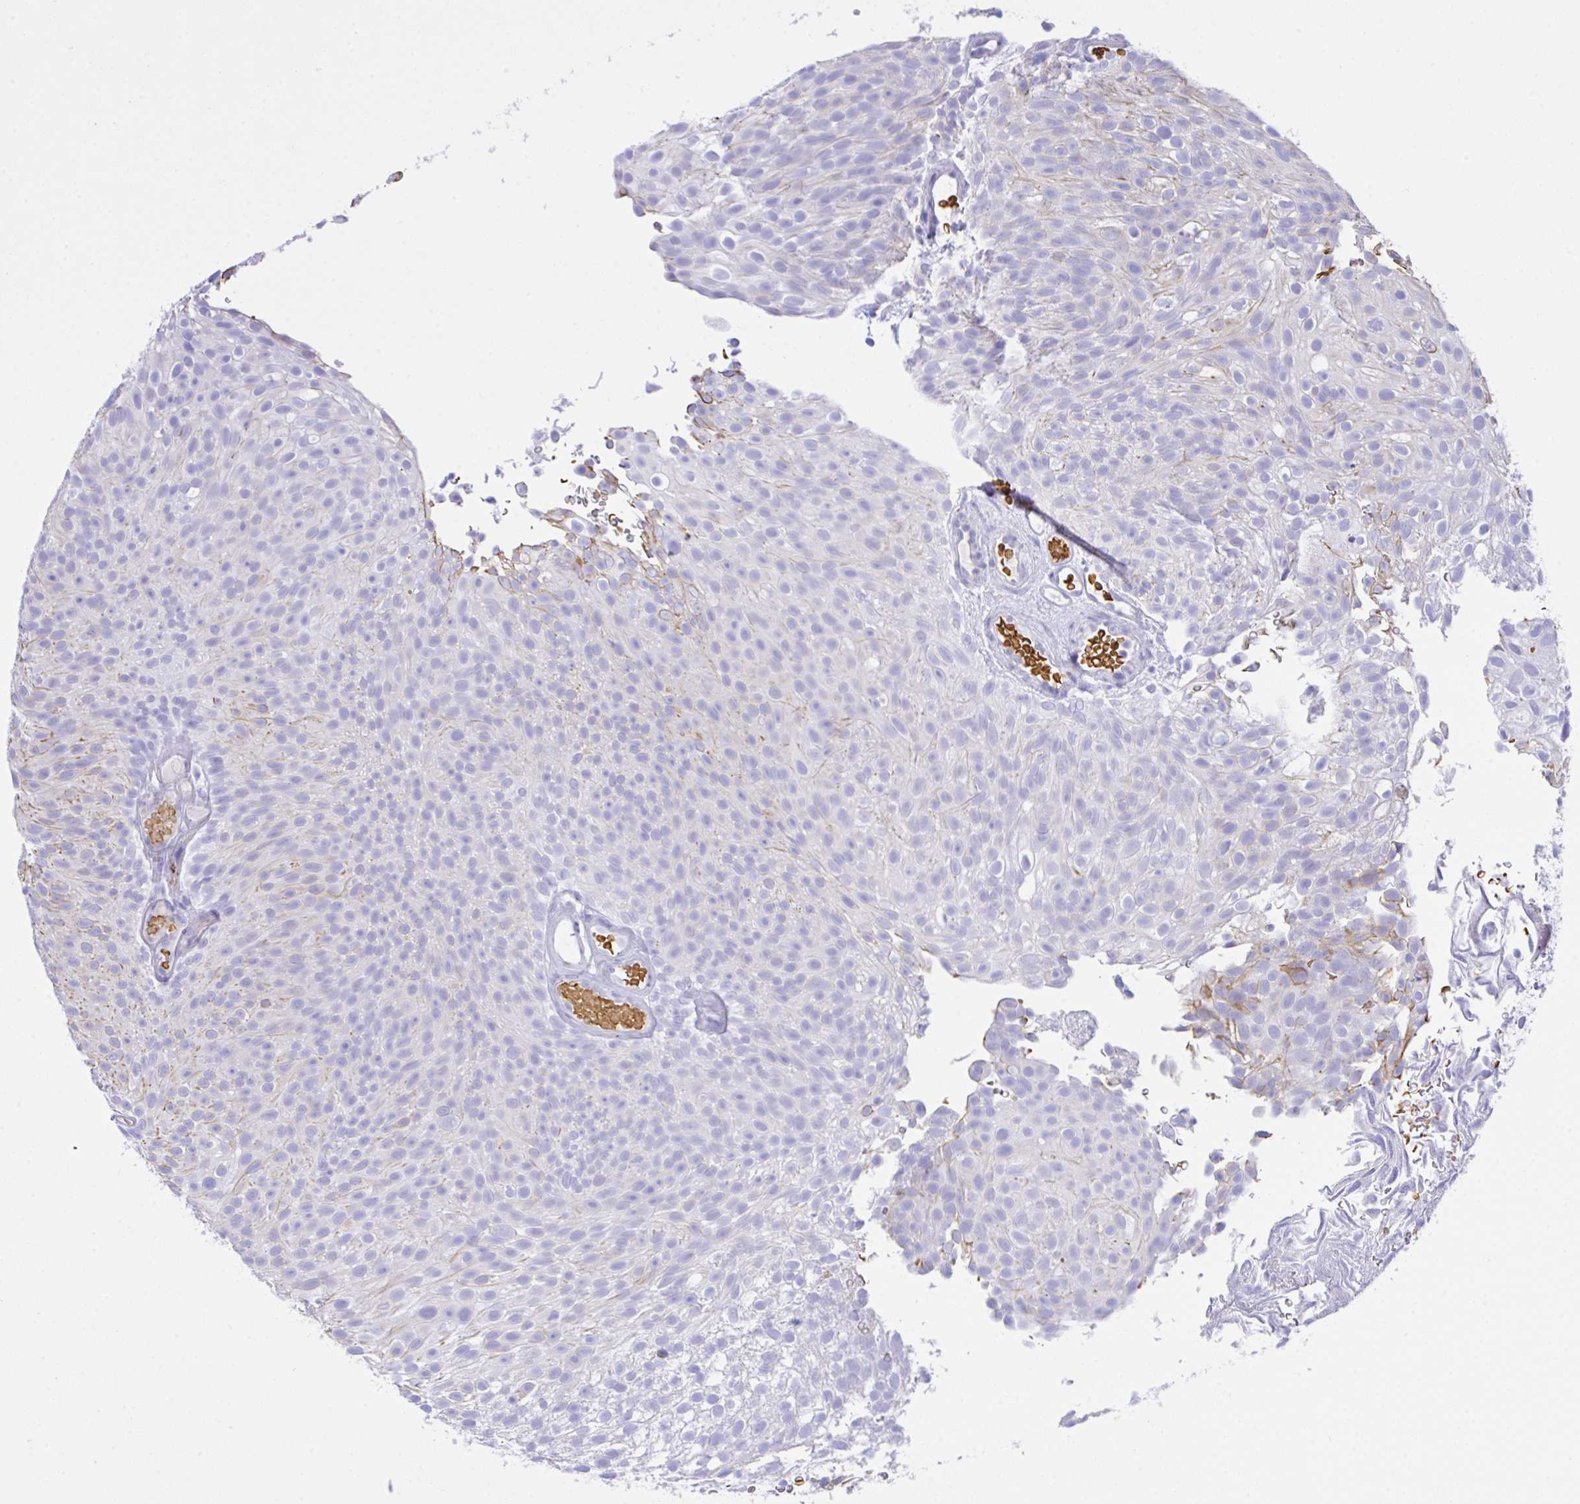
{"staining": {"intensity": "moderate", "quantity": "<25%", "location": "cytoplasmic/membranous"}, "tissue": "urothelial cancer", "cell_type": "Tumor cells", "image_type": "cancer", "snomed": [{"axis": "morphology", "description": "Urothelial carcinoma, Low grade"}, {"axis": "topography", "description": "Urinary bladder"}], "caption": "Urothelial cancer stained with a protein marker demonstrates moderate staining in tumor cells.", "gene": "ZNF221", "patient": {"sex": "male", "age": 78}}